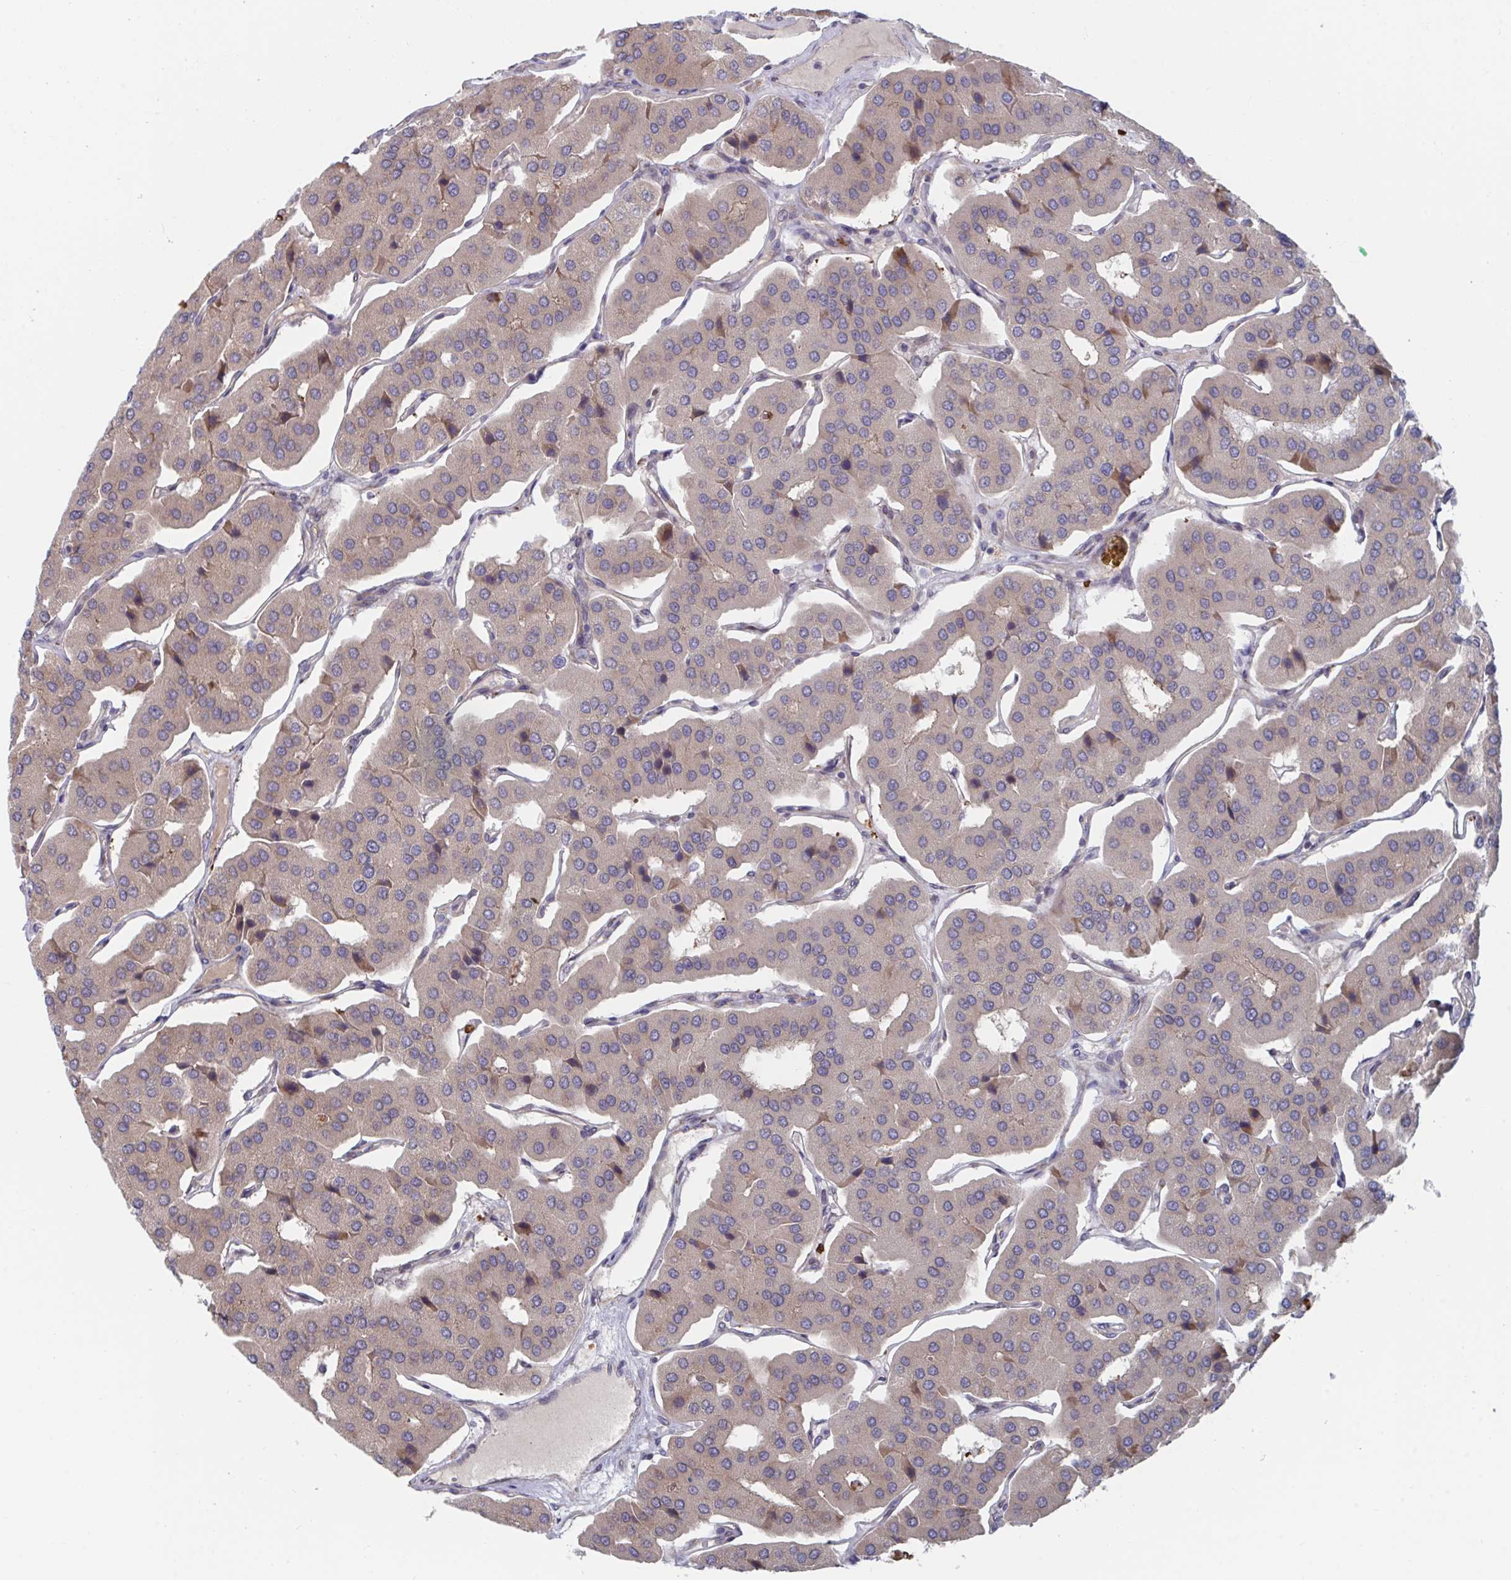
{"staining": {"intensity": "negative", "quantity": "none", "location": "none"}, "tissue": "parathyroid gland", "cell_type": "Glandular cells", "image_type": "normal", "snomed": [{"axis": "morphology", "description": "Normal tissue, NOS"}, {"axis": "morphology", "description": "Adenoma, NOS"}, {"axis": "topography", "description": "Parathyroid gland"}], "caption": "An immunohistochemistry (IHC) image of normal parathyroid gland is shown. There is no staining in glandular cells of parathyroid gland.", "gene": "FJX1", "patient": {"sex": "female", "age": 86}}